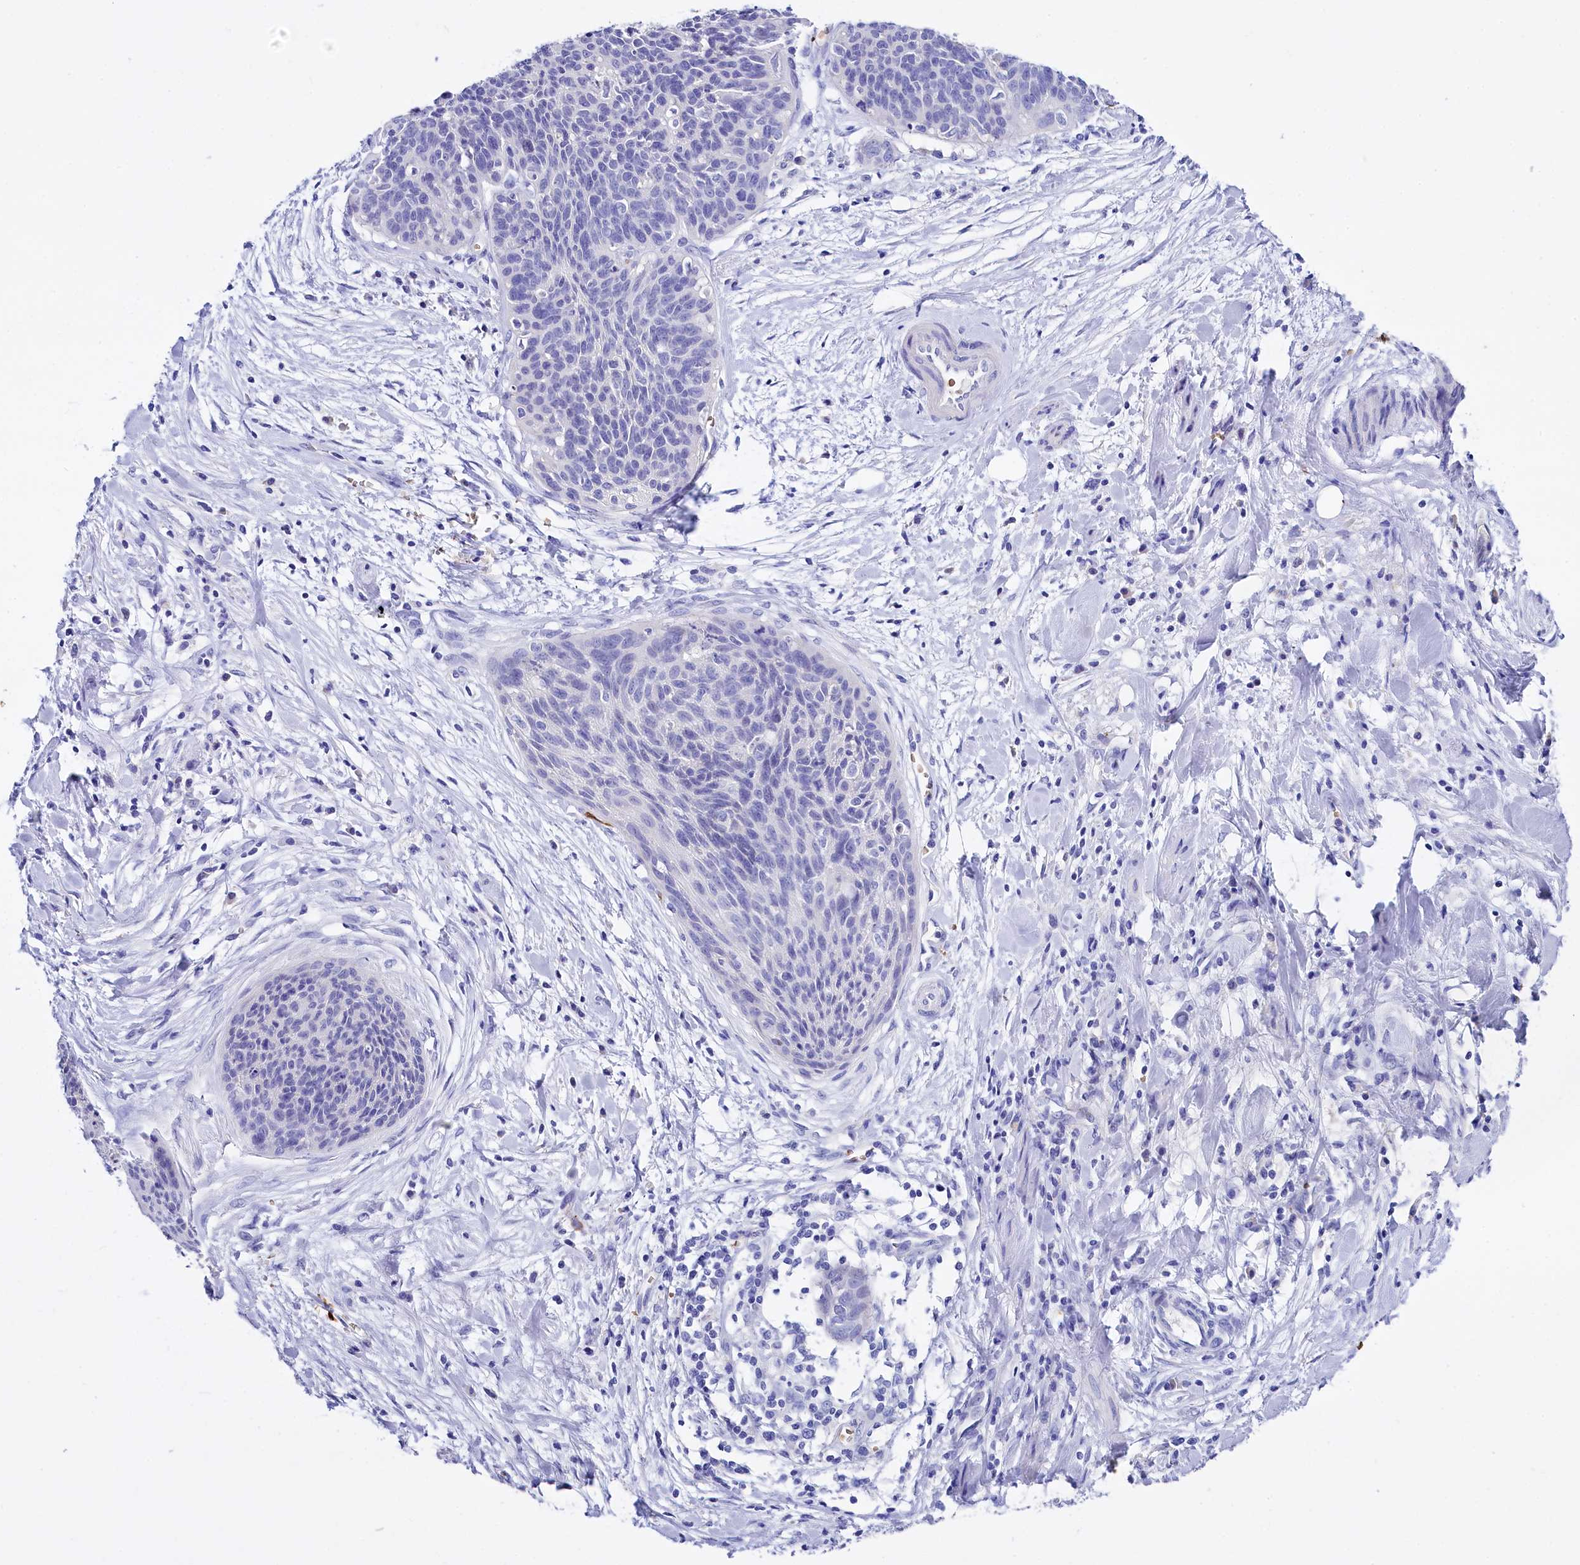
{"staining": {"intensity": "negative", "quantity": "none", "location": "none"}, "tissue": "cervical cancer", "cell_type": "Tumor cells", "image_type": "cancer", "snomed": [{"axis": "morphology", "description": "Squamous cell carcinoma, NOS"}, {"axis": "topography", "description": "Cervix"}], "caption": "DAB (3,3'-diaminobenzidine) immunohistochemical staining of human squamous cell carcinoma (cervical) reveals no significant staining in tumor cells.", "gene": "RPUSD3", "patient": {"sex": "female", "age": 55}}